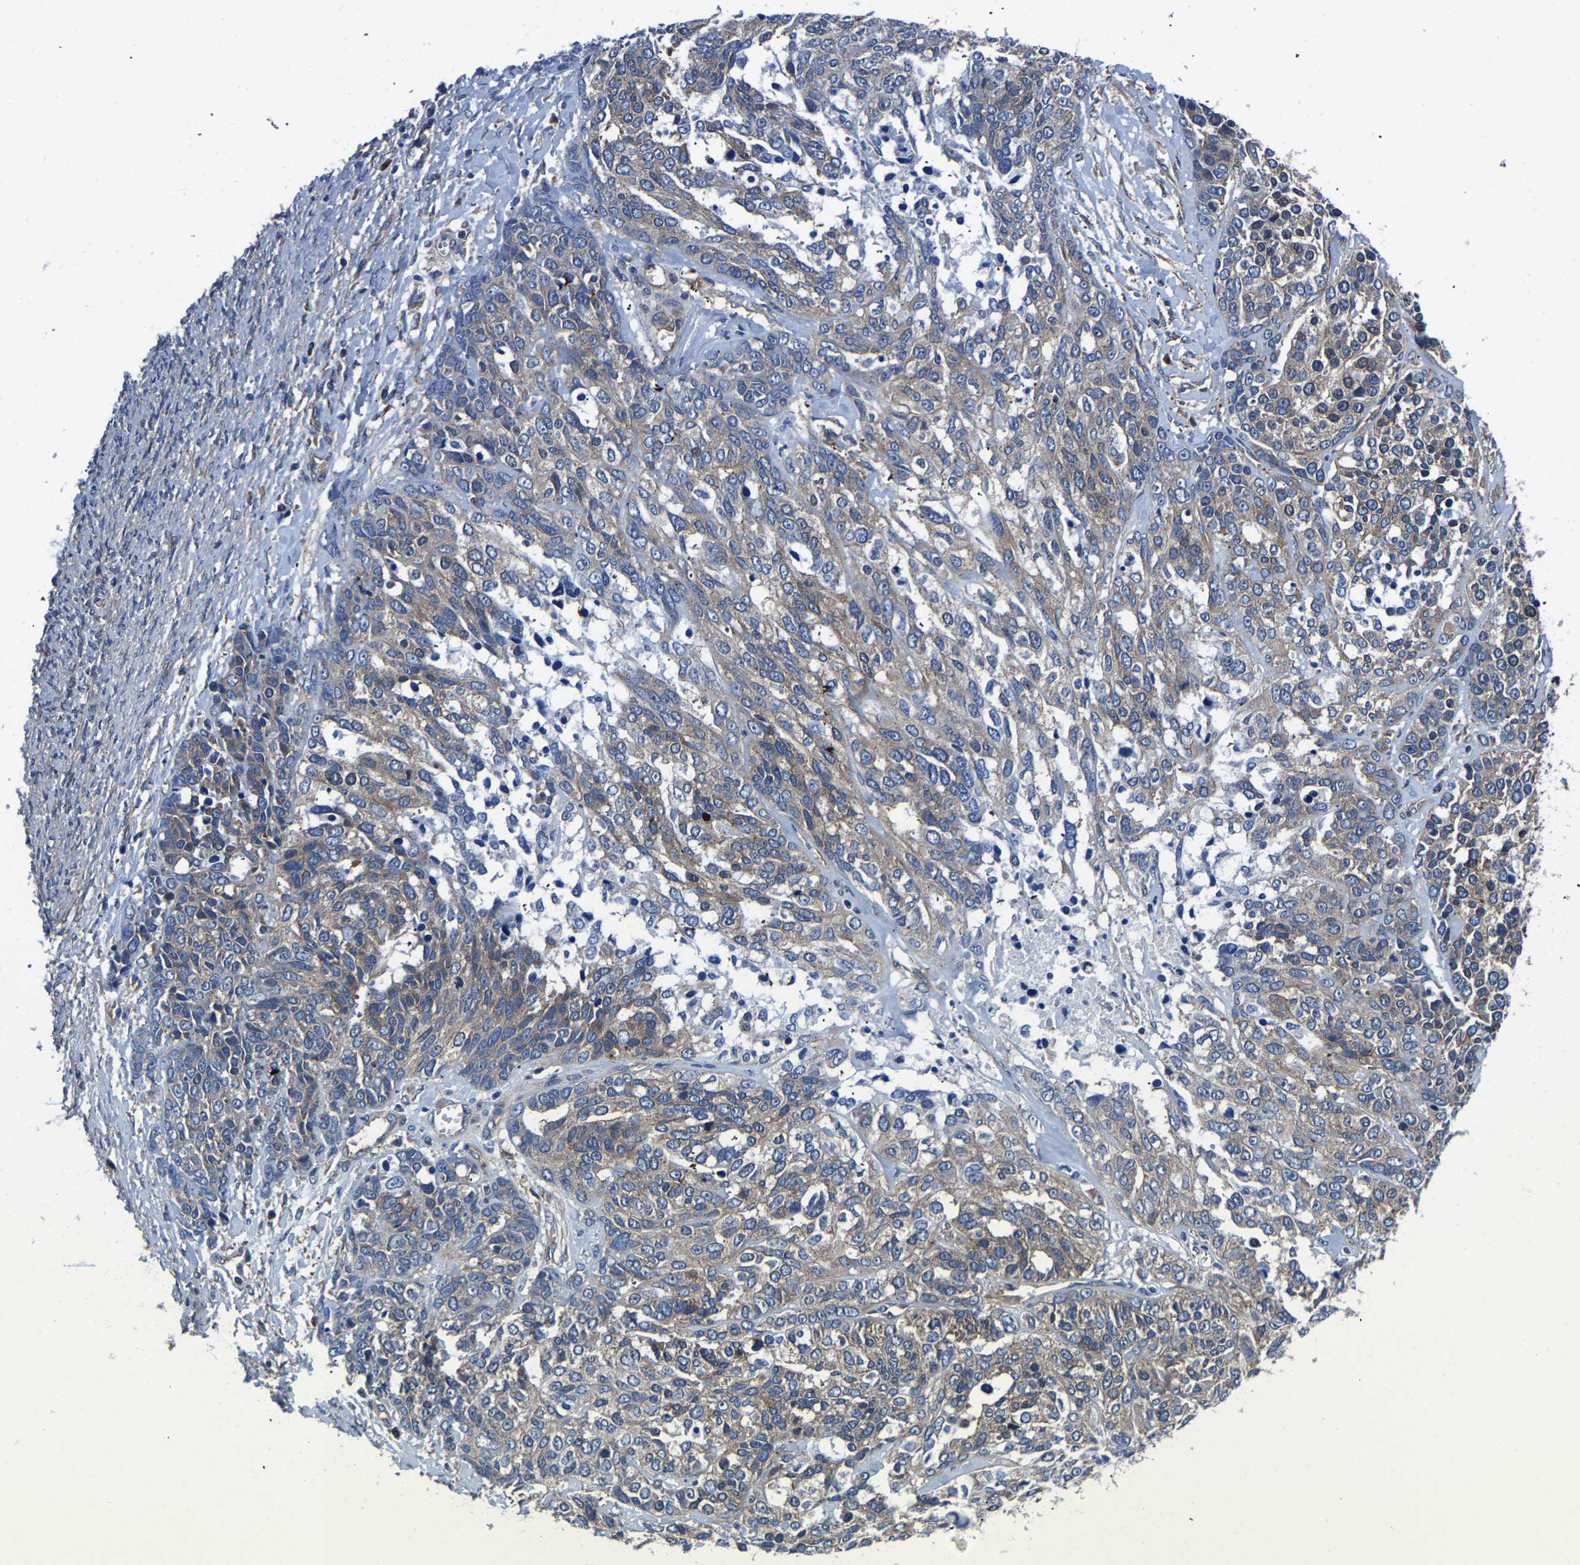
{"staining": {"intensity": "weak", "quantity": ">75%", "location": "cytoplasmic/membranous"}, "tissue": "ovarian cancer", "cell_type": "Tumor cells", "image_type": "cancer", "snomed": [{"axis": "morphology", "description": "Cystadenocarcinoma, serous, NOS"}, {"axis": "topography", "description": "Ovary"}], "caption": "The immunohistochemical stain shows weak cytoplasmic/membranous staining in tumor cells of ovarian serous cystadenocarcinoma tissue.", "gene": "TFG", "patient": {"sex": "female", "age": 44}}